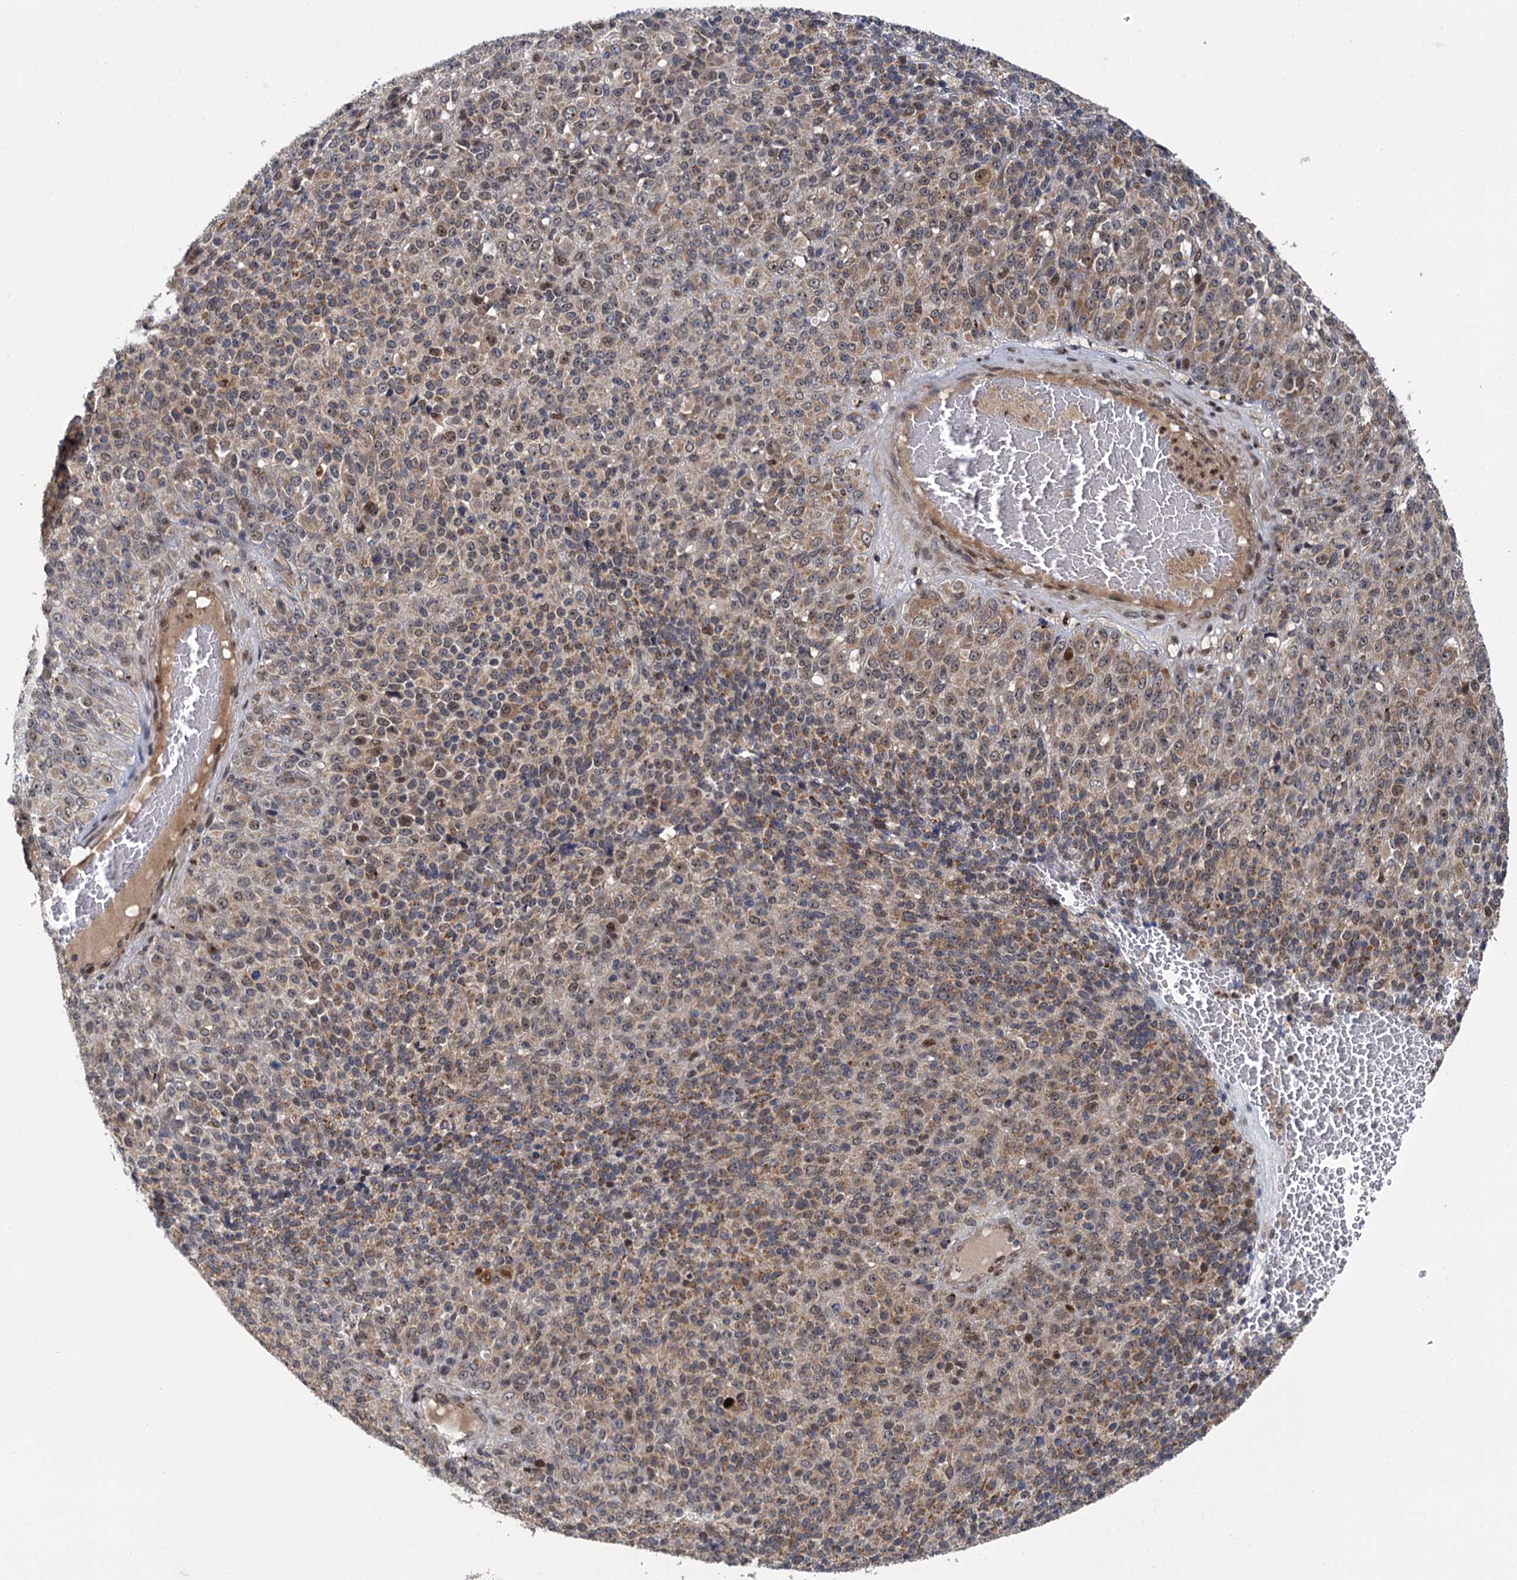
{"staining": {"intensity": "moderate", "quantity": ">75%", "location": "cytoplasmic/membranous"}, "tissue": "melanoma", "cell_type": "Tumor cells", "image_type": "cancer", "snomed": [{"axis": "morphology", "description": "Malignant melanoma, Metastatic site"}, {"axis": "topography", "description": "Brain"}], "caption": "Protein staining exhibits moderate cytoplasmic/membranous staining in approximately >75% of tumor cells in melanoma.", "gene": "GAL3ST4", "patient": {"sex": "female", "age": 56}}